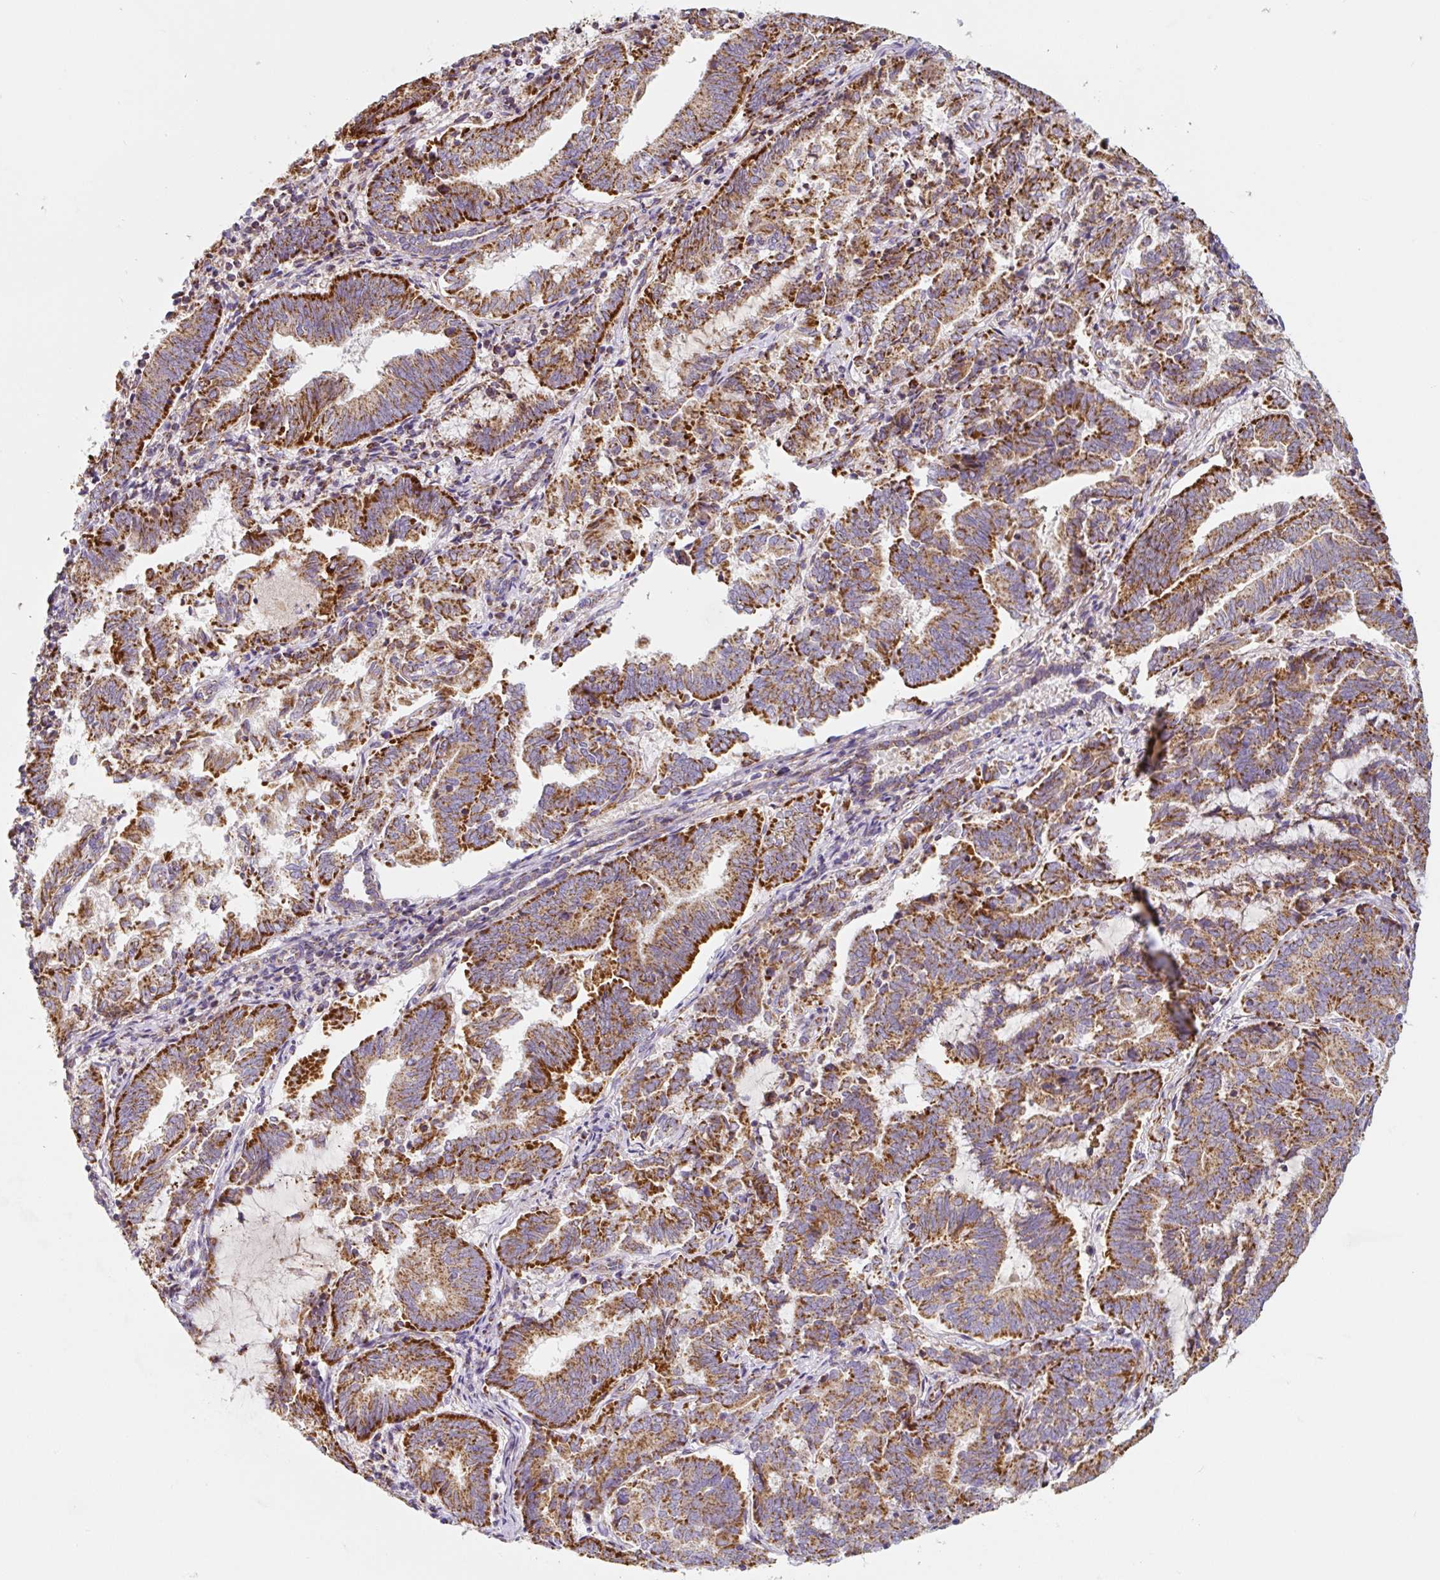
{"staining": {"intensity": "strong", "quantity": ">75%", "location": "cytoplasmic/membranous"}, "tissue": "endometrial cancer", "cell_type": "Tumor cells", "image_type": "cancer", "snomed": [{"axis": "morphology", "description": "Adenocarcinoma, NOS"}, {"axis": "topography", "description": "Endometrium"}], "caption": "Immunohistochemical staining of adenocarcinoma (endometrial) reveals strong cytoplasmic/membranous protein expression in approximately >75% of tumor cells.", "gene": "MT-CO2", "patient": {"sex": "female", "age": 80}}